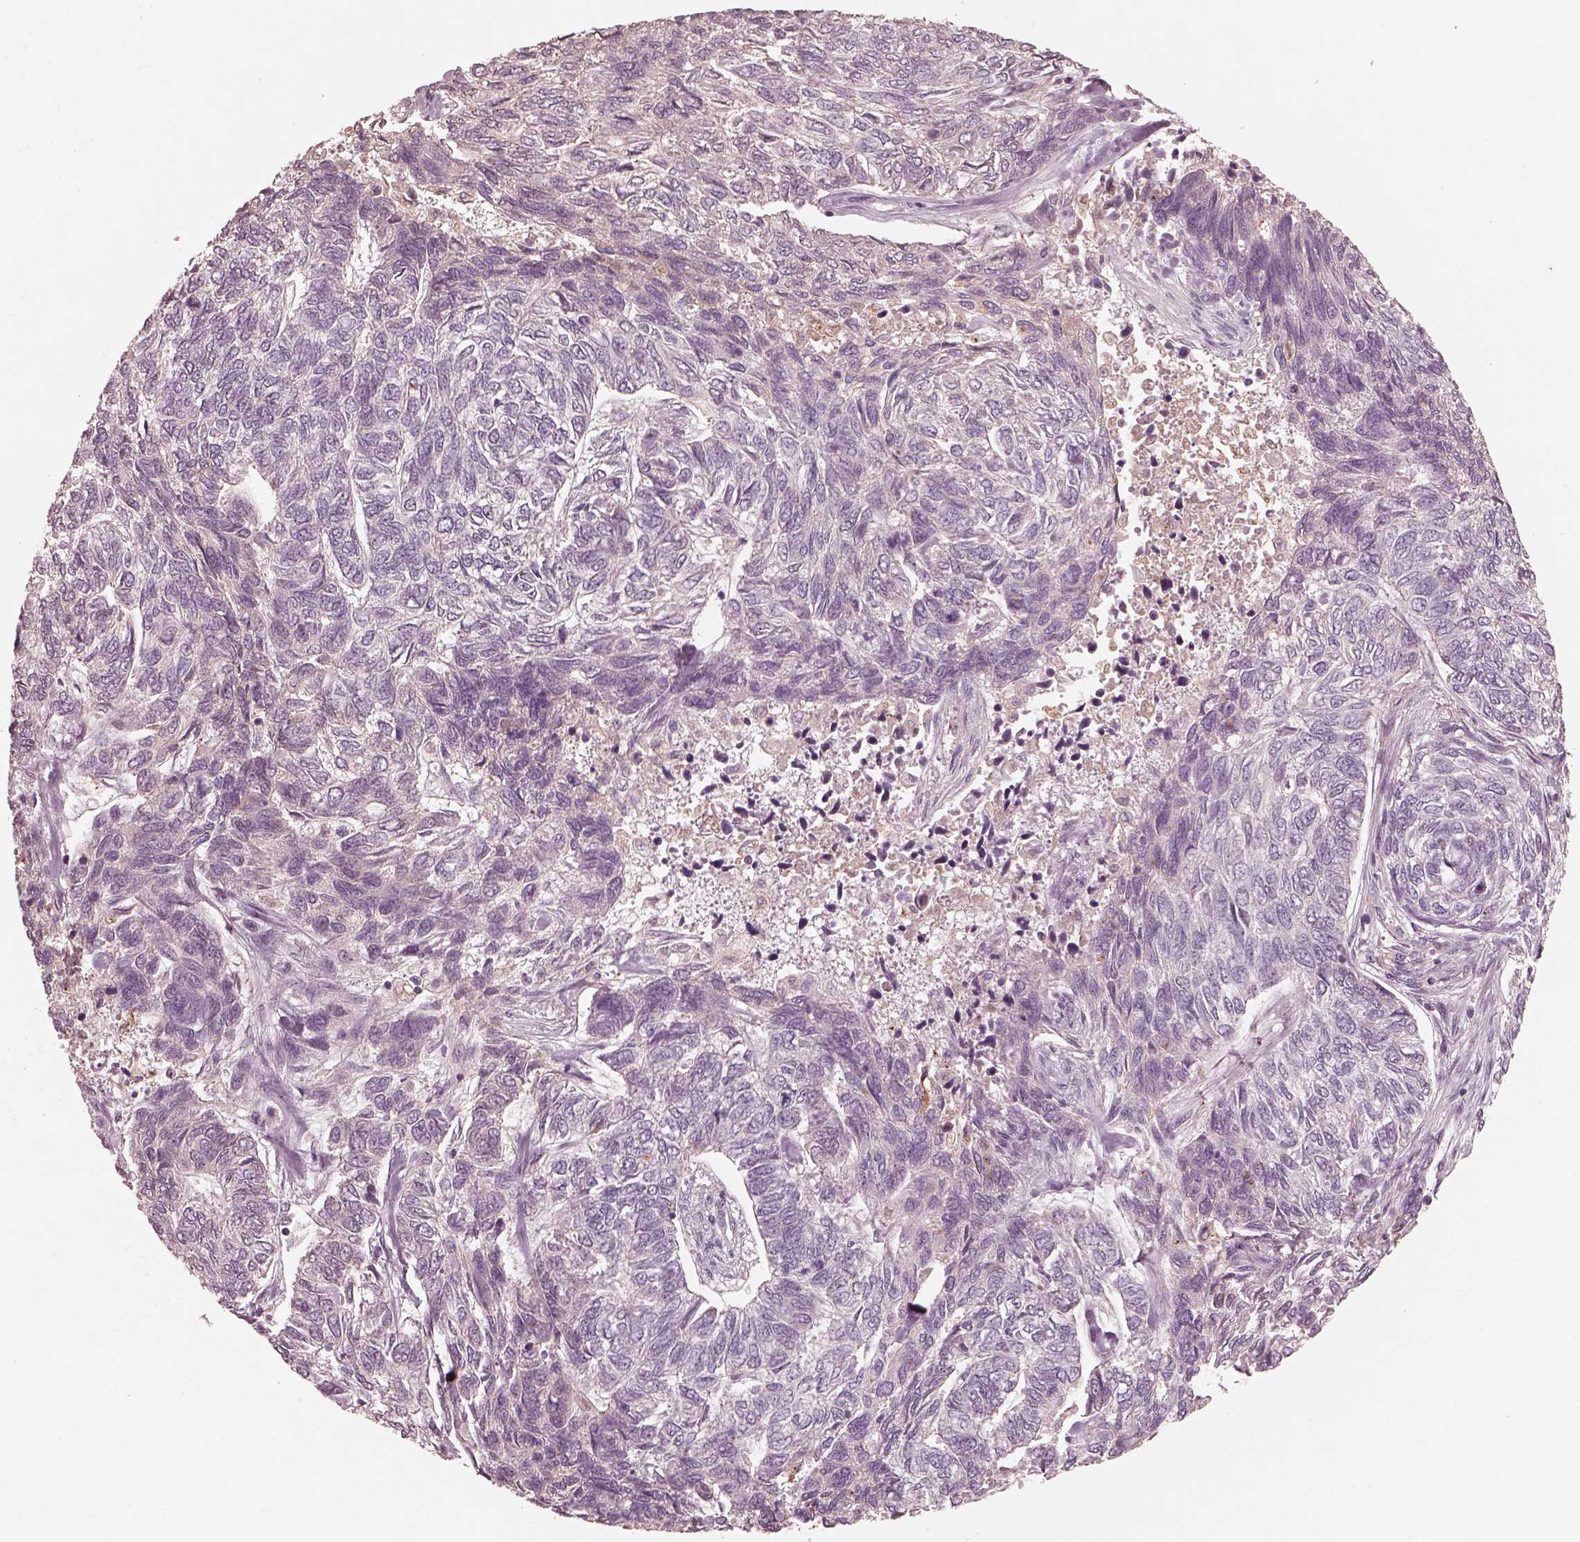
{"staining": {"intensity": "negative", "quantity": "none", "location": "none"}, "tissue": "skin cancer", "cell_type": "Tumor cells", "image_type": "cancer", "snomed": [{"axis": "morphology", "description": "Basal cell carcinoma"}, {"axis": "topography", "description": "Skin"}], "caption": "The micrograph displays no significant expression in tumor cells of basal cell carcinoma (skin).", "gene": "VWA5B1", "patient": {"sex": "female", "age": 65}}